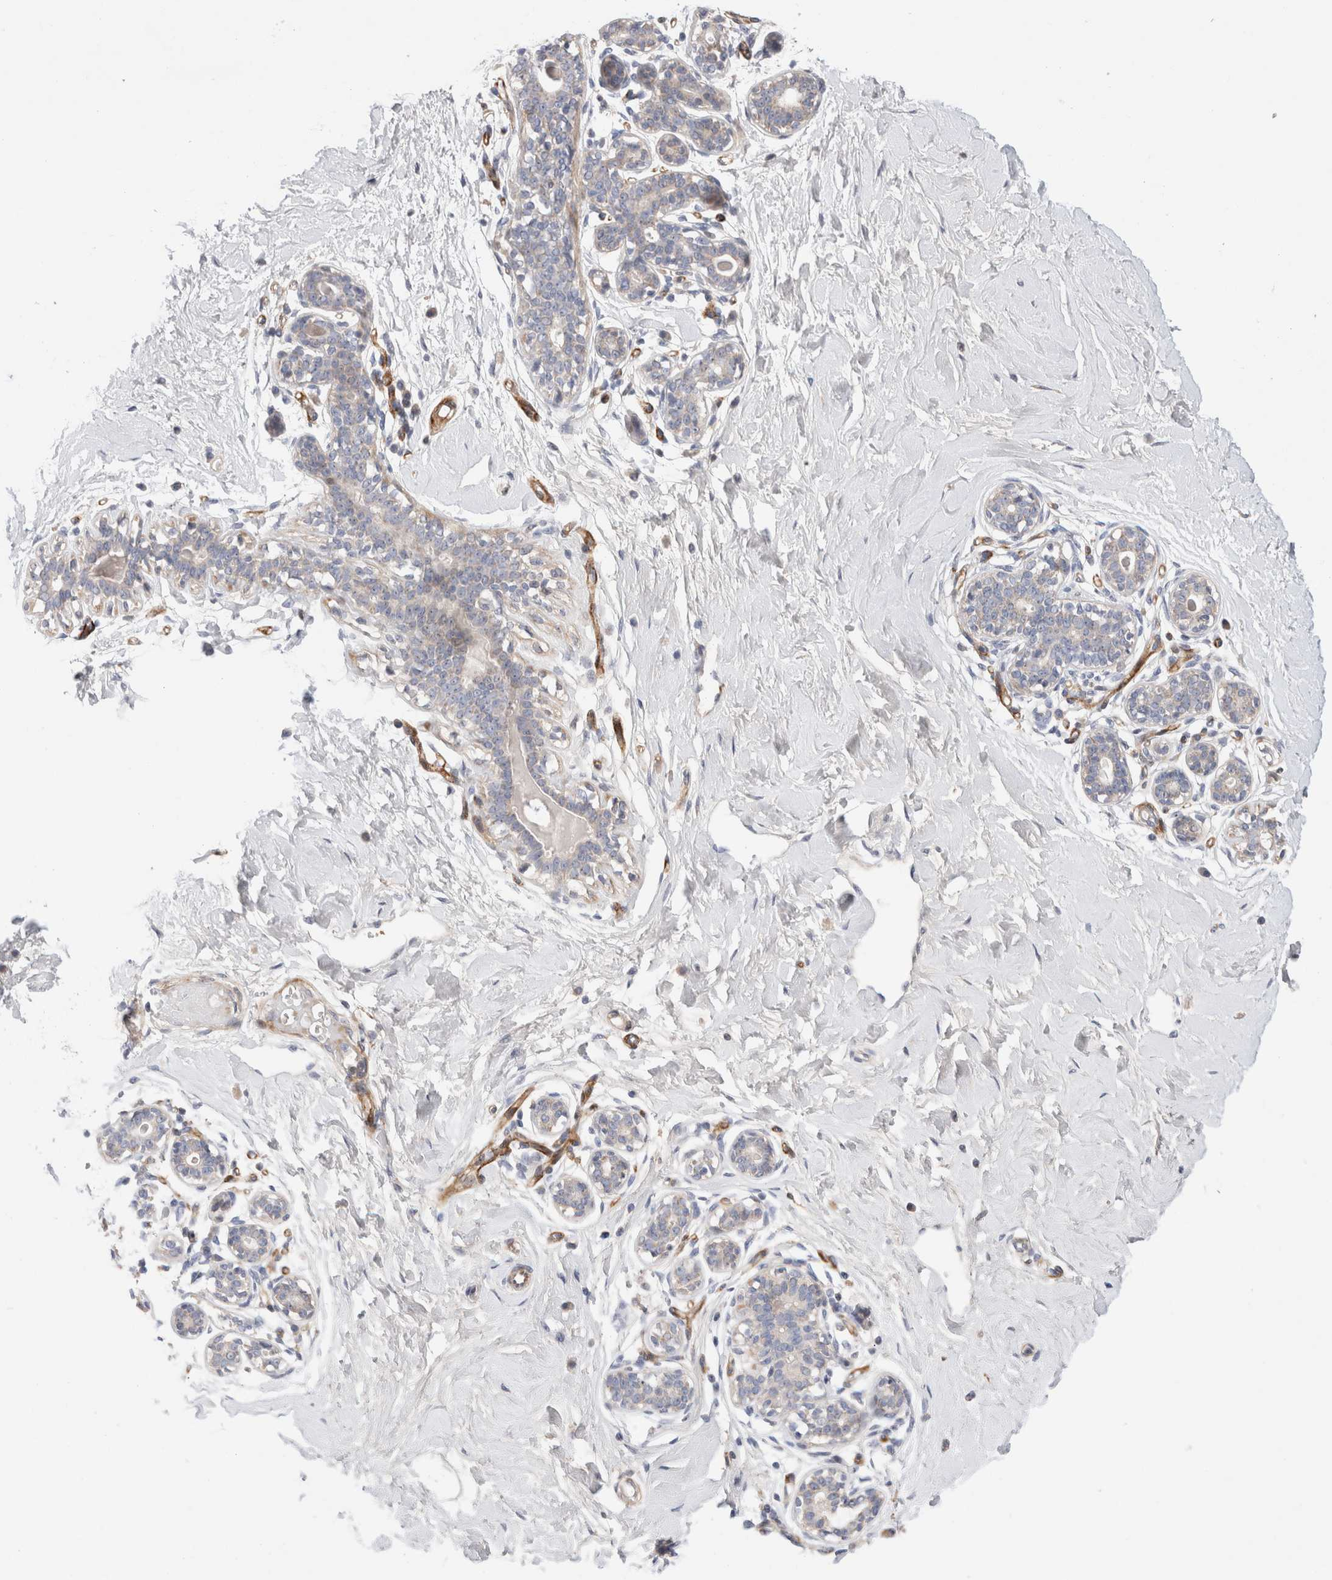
{"staining": {"intensity": "negative", "quantity": "none", "location": "none"}, "tissue": "breast", "cell_type": "Adipocytes", "image_type": "normal", "snomed": [{"axis": "morphology", "description": "Normal tissue, NOS"}, {"axis": "morphology", "description": "Adenoma, NOS"}, {"axis": "topography", "description": "Breast"}], "caption": "DAB (3,3'-diaminobenzidine) immunohistochemical staining of unremarkable breast shows no significant staining in adipocytes.", "gene": "ECHDC2", "patient": {"sex": "female", "age": 23}}